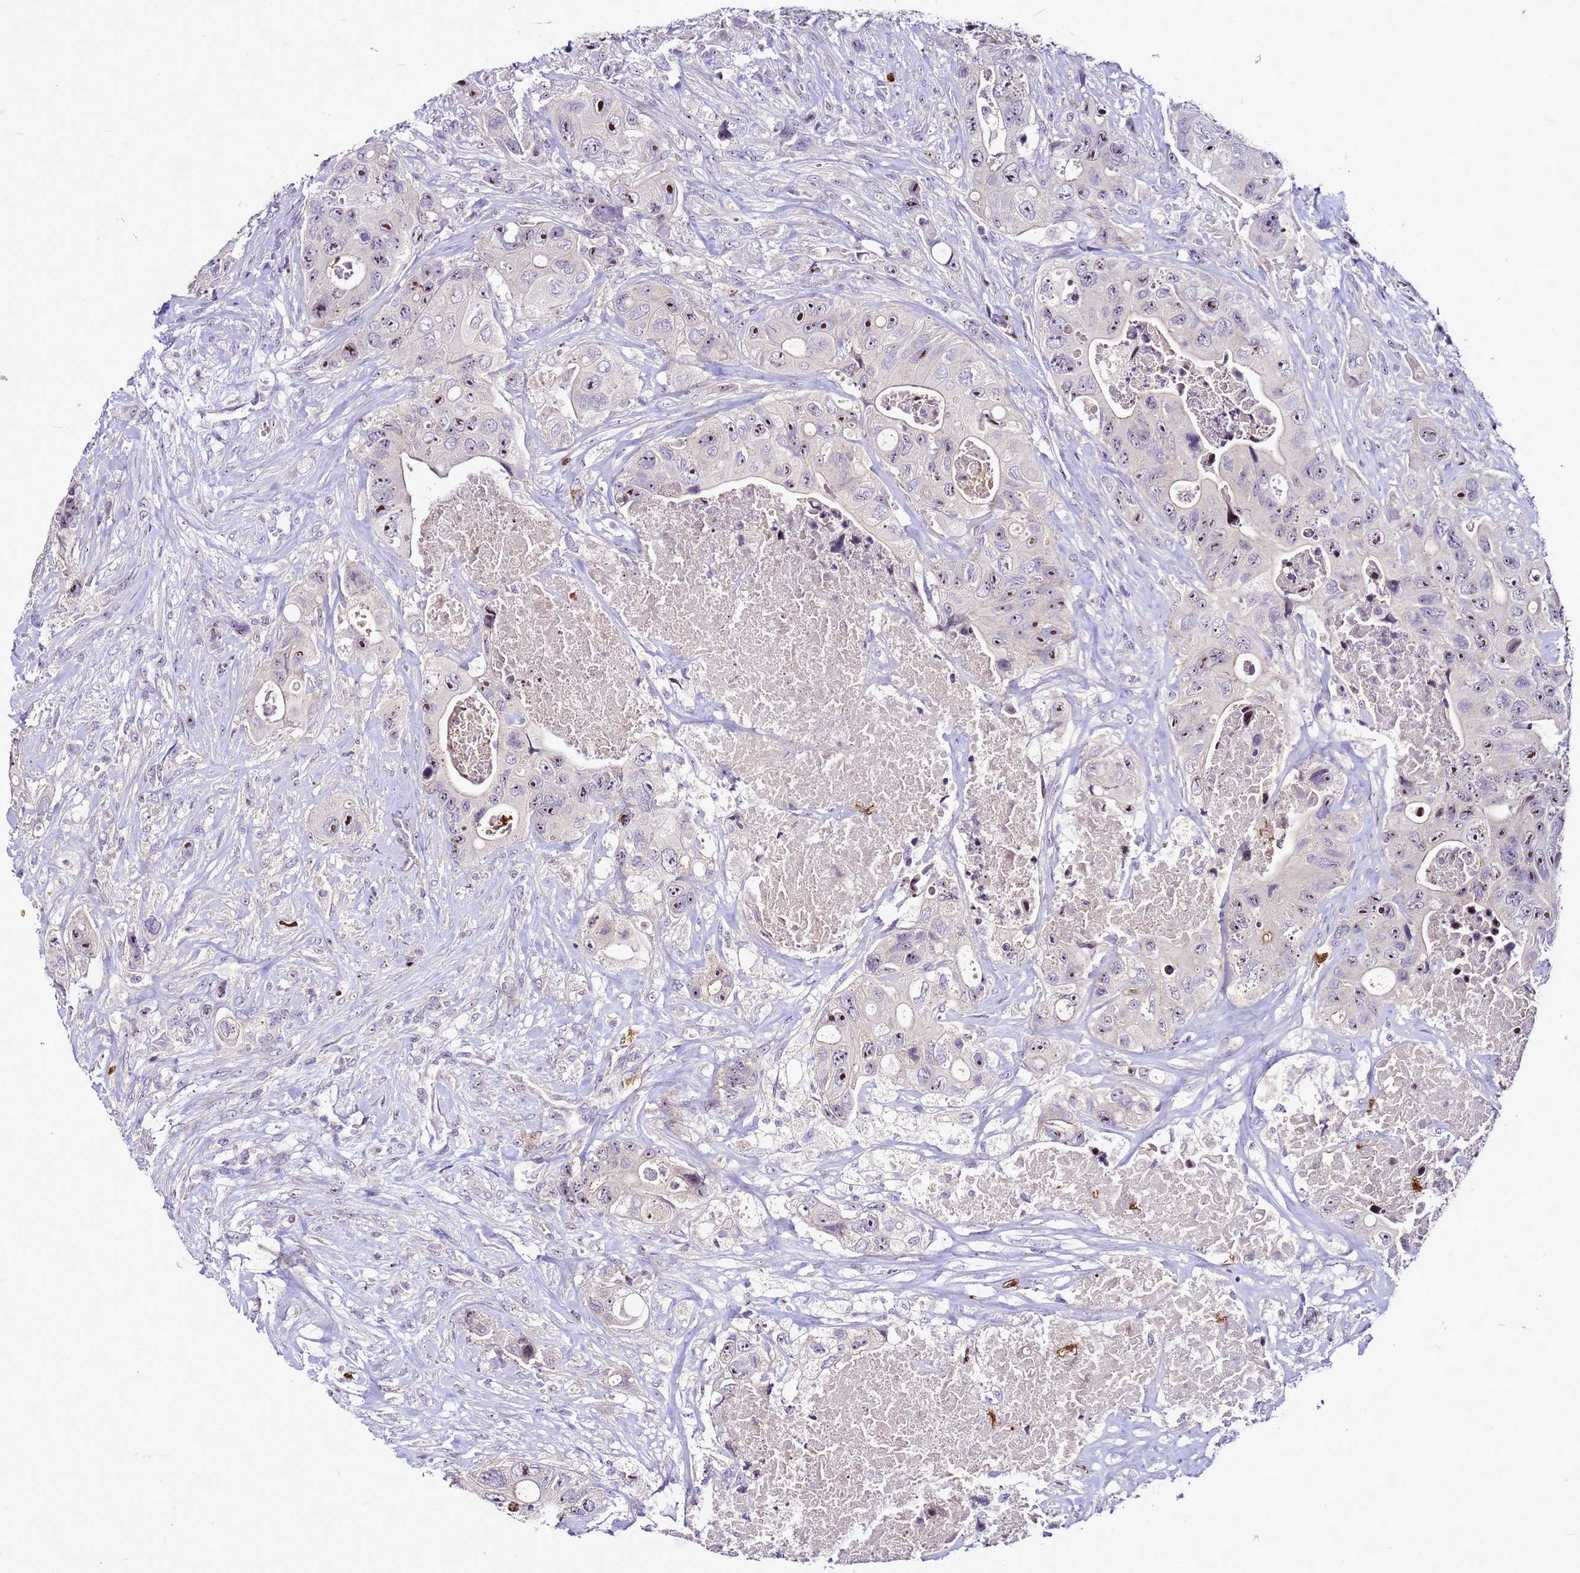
{"staining": {"intensity": "moderate", "quantity": "<25%", "location": "nuclear"}, "tissue": "colorectal cancer", "cell_type": "Tumor cells", "image_type": "cancer", "snomed": [{"axis": "morphology", "description": "Adenocarcinoma, NOS"}, {"axis": "topography", "description": "Colon"}], "caption": "Immunohistochemistry micrograph of human adenocarcinoma (colorectal) stained for a protein (brown), which demonstrates low levels of moderate nuclear expression in approximately <25% of tumor cells.", "gene": "VPS4B", "patient": {"sex": "female", "age": 46}}